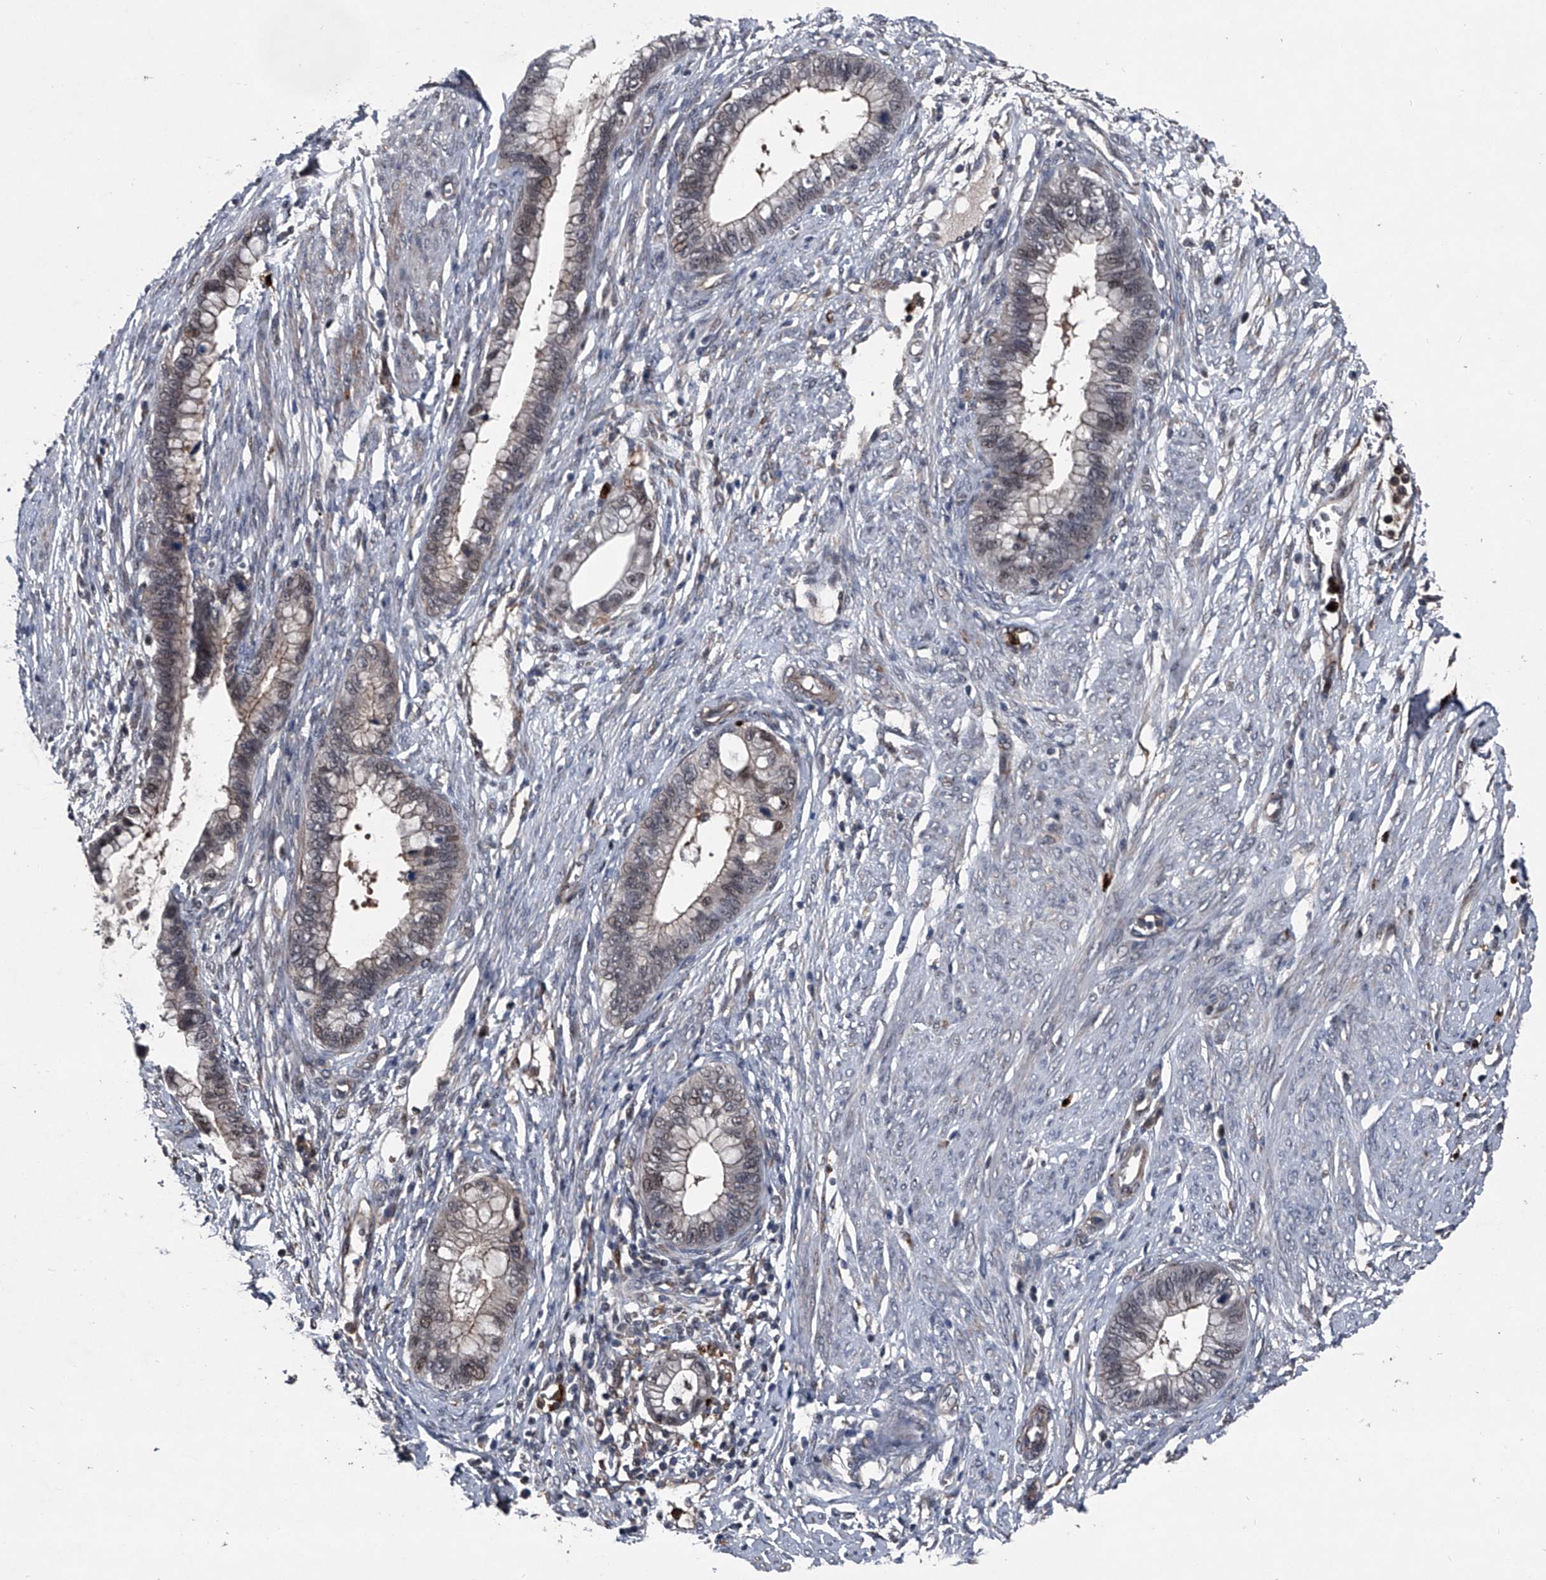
{"staining": {"intensity": "weak", "quantity": "25%-75%", "location": "nuclear"}, "tissue": "cervical cancer", "cell_type": "Tumor cells", "image_type": "cancer", "snomed": [{"axis": "morphology", "description": "Adenocarcinoma, NOS"}, {"axis": "topography", "description": "Cervix"}], "caption": "A brown stain highlights weak nuclear expression of a protein in human adenocarcinoma (cervical) tumor cells.", "gene": "MAPKAP1", "patient": {"sex": "female", "age": 44}}